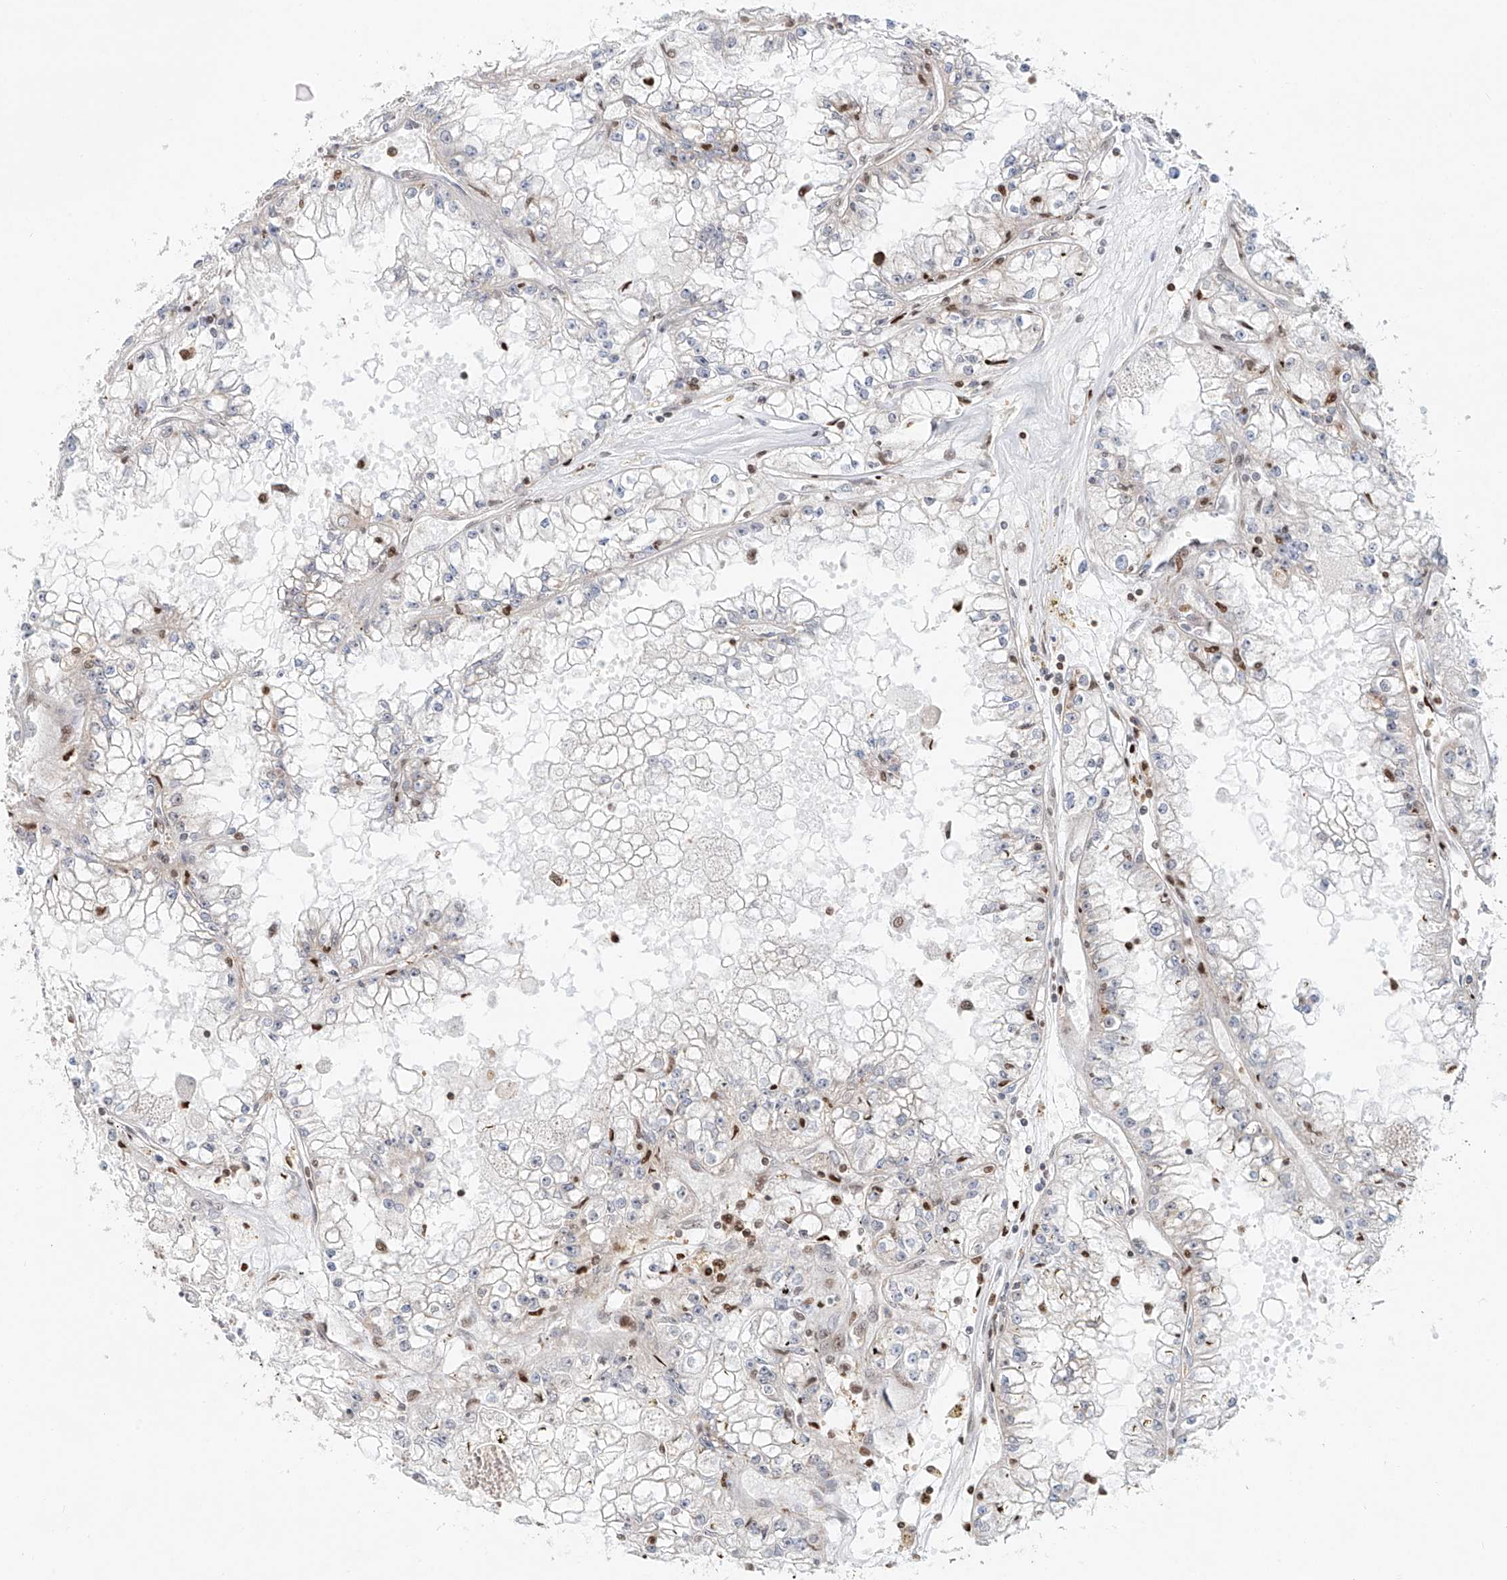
{"staining": {"intensity": "negative", "quantity": "none", "location": "none"}, "tissue": "renal cancer", "cell_type": "Tumor cells", "image_type": "cancer", "snomed": [{"axis": "morphology", "description": "Adenocarcinoma, NOS"}, {"axis": "topography", "description": "Kidney"}], "caption": "Renal adenocarcinoma was stained to show a protein in brown. There is no significant staining in tumor cells. (DAB (3,3'-diaminobenzidine) IHC with hematoxylin counter stain).", "gene": "DZIP1L", "patient": {"sex": "male", "age": 56}}